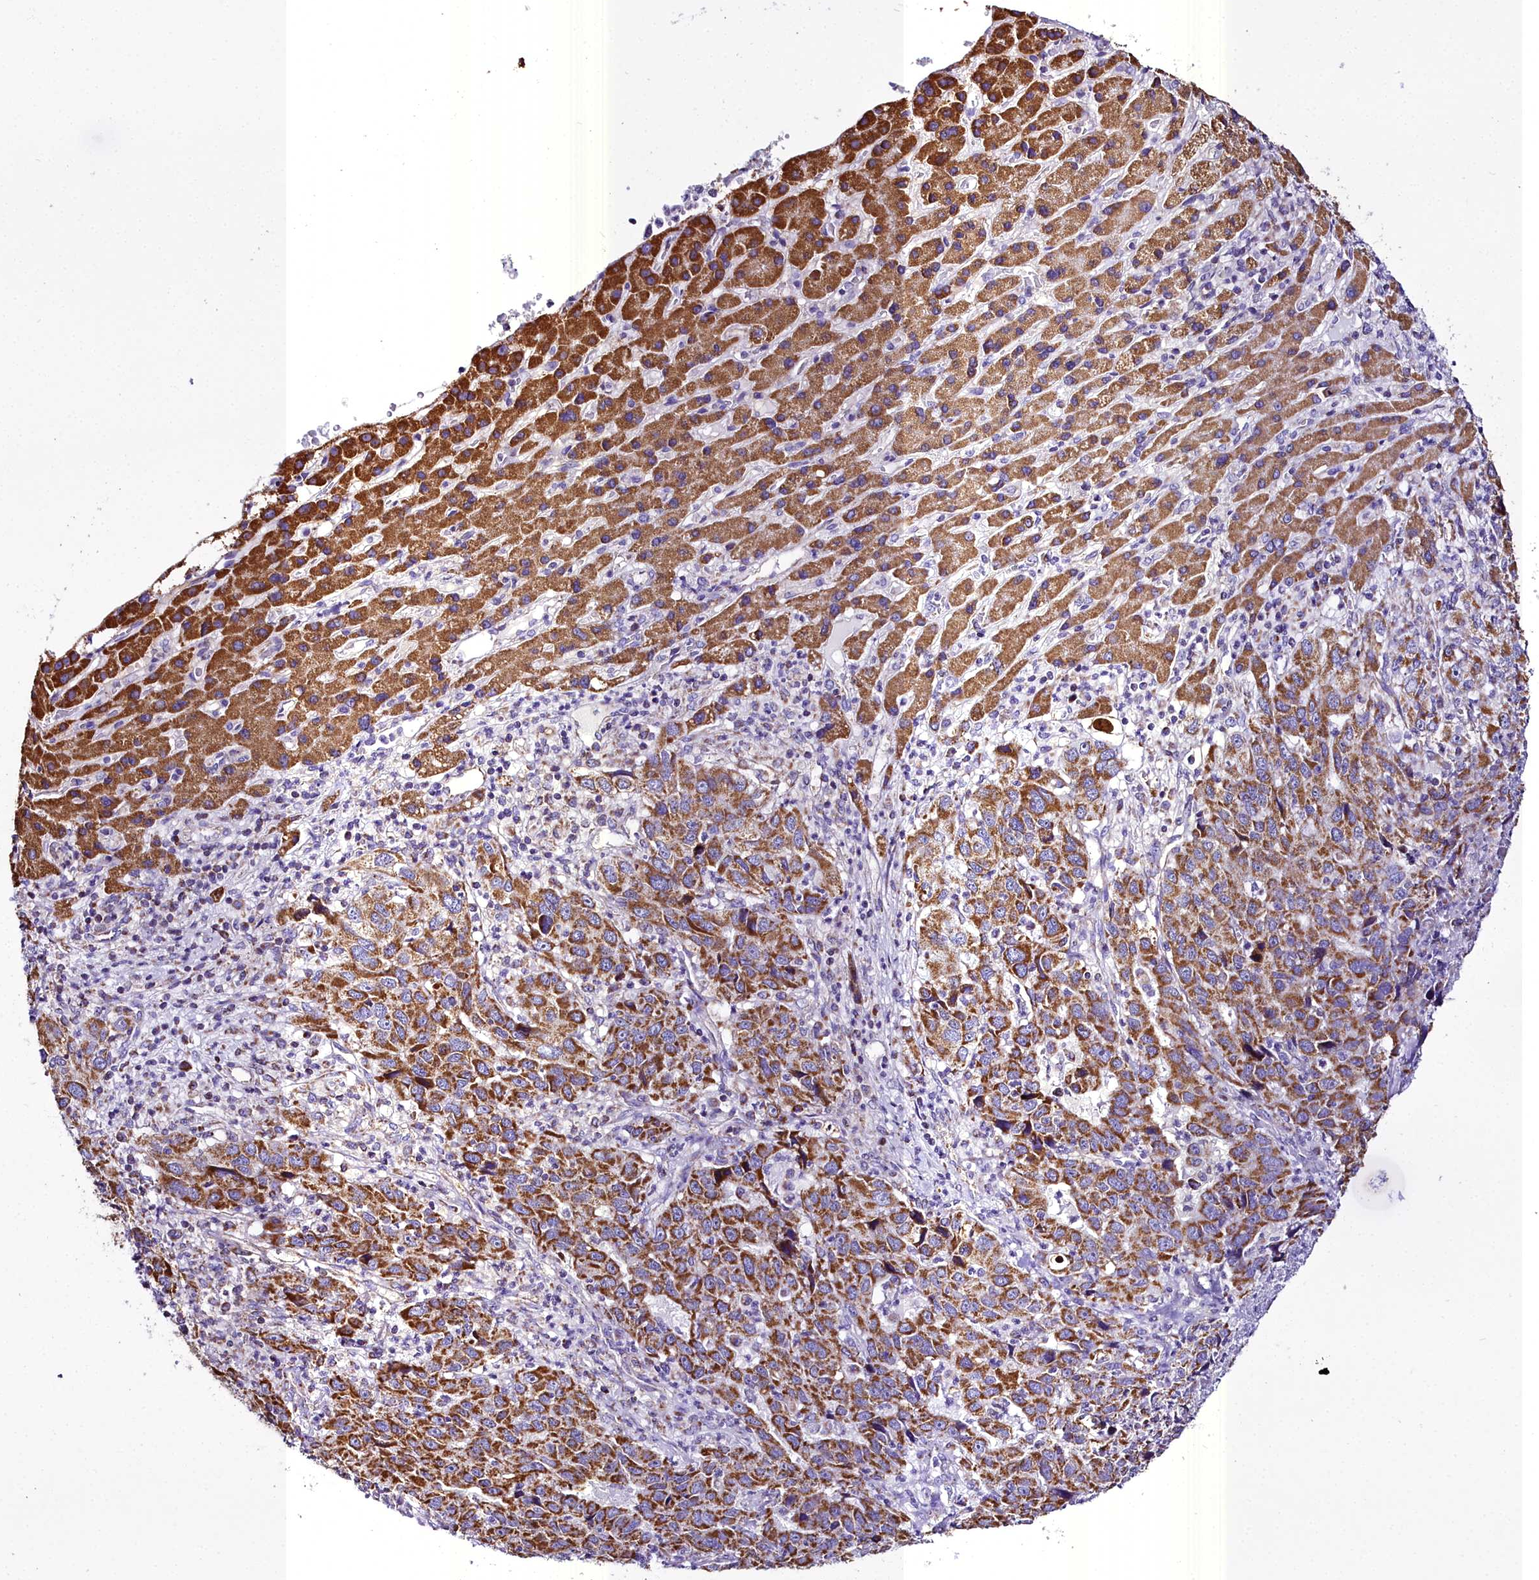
{"staining": {"intensity": "moderate", "quantity": ">75%", "location": "cytoplasmic/membranous"}, "tissue": "liver cancer", "cell_type": "Tumor cells", "image_type": "cancer", "snomed": [{"axis": "morphology", "description": "Carcinoma, Hepatocellular, NOS"}, {"axis": "topography", "description": "Liver"}], "caption": "An immunohistochemistry (IHC) photomicrograph of neoplastic tissue is shown. Protein staining in brown highlights moderate cytoplasmic/membranous positivity in hepatocellular carcinoma (liver) within tumor cells.", "gene": "WDFY3", "patient": {"sex": "male", "age": 63}}